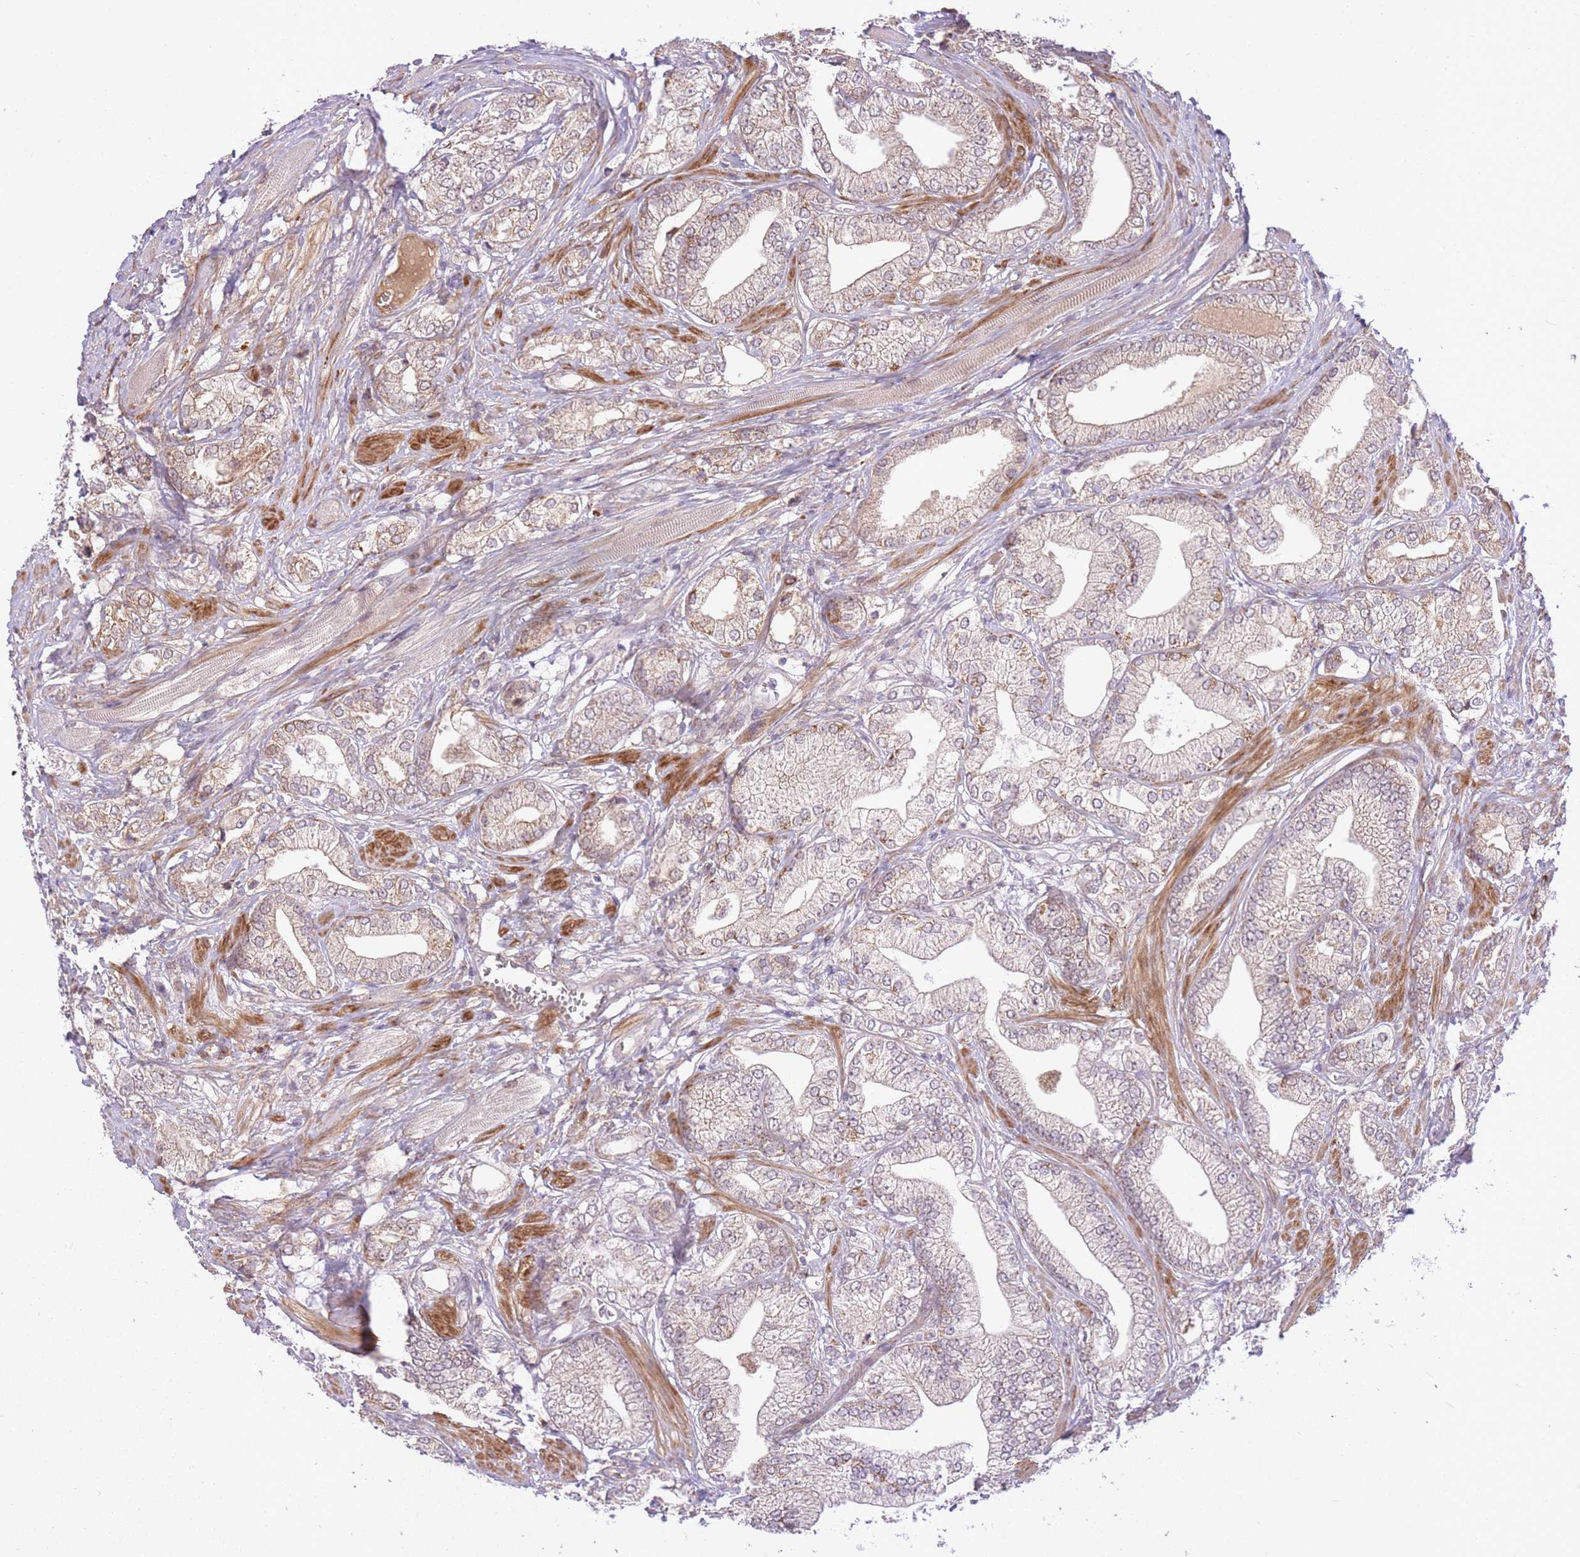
{"staining": {"intensity": "weak", "quantity": "25%-75%", "location": "cytoplasmic/membranous"}, "tissue": "prostate cancer", "cell_type": "Tumor cells", "image_type": "cancer", "snomed": [{"axis": "morphology", "description": "Adenocarcinoma, High grade"}, {"axis": "topography", "description": "Prostate"}], "caption": "There is low levels of weak cytoplasmic/membranous staining in tumor cells of high-grade adenocarcinoma (prostate), as demonstrated by immunohistochemical staining (brown color).", "gene": "POLR3F", "patient": {"sex": "male", "age": 50}}